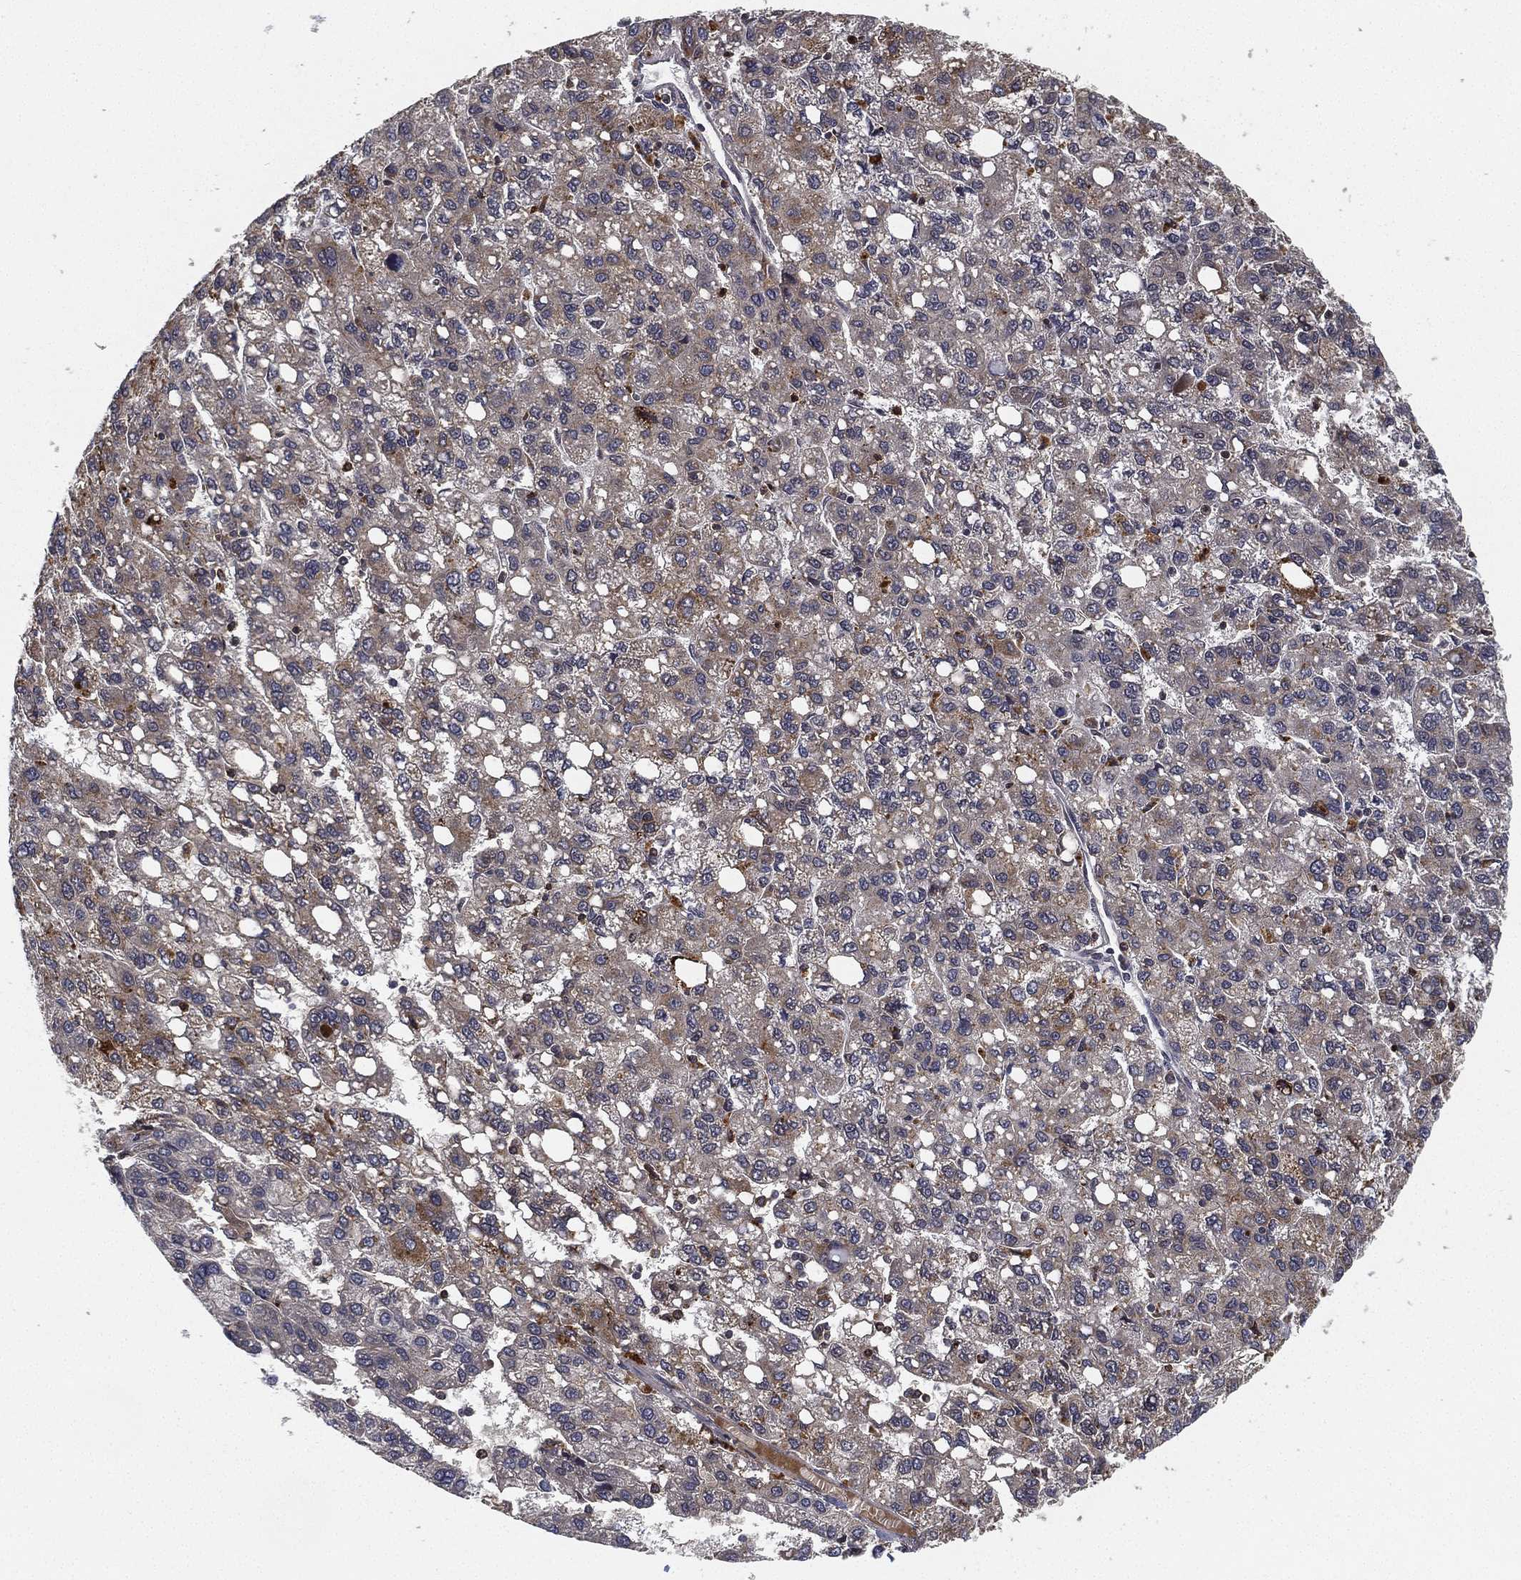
{"staining": {"intensity": "weak", "quantity": "<25%", "location": "cytoplasmic/membranous"}, "tissue": "liver cancer", "cell_type": "Tumor cells", "image_type": "cancer", "snomed": [{"axis": "morphology", "description": "Carcinoma, Hepatocellular, NOS"}, {"axis": "topography", "description": "Liver"}], "caption": "Immunohistochemistry (IHC) of human liver hepatocellular carcinoma reveals no staining in tumor cells.", "gene": "CFAP251", "patient": {"sex": "female", "age": 82}}